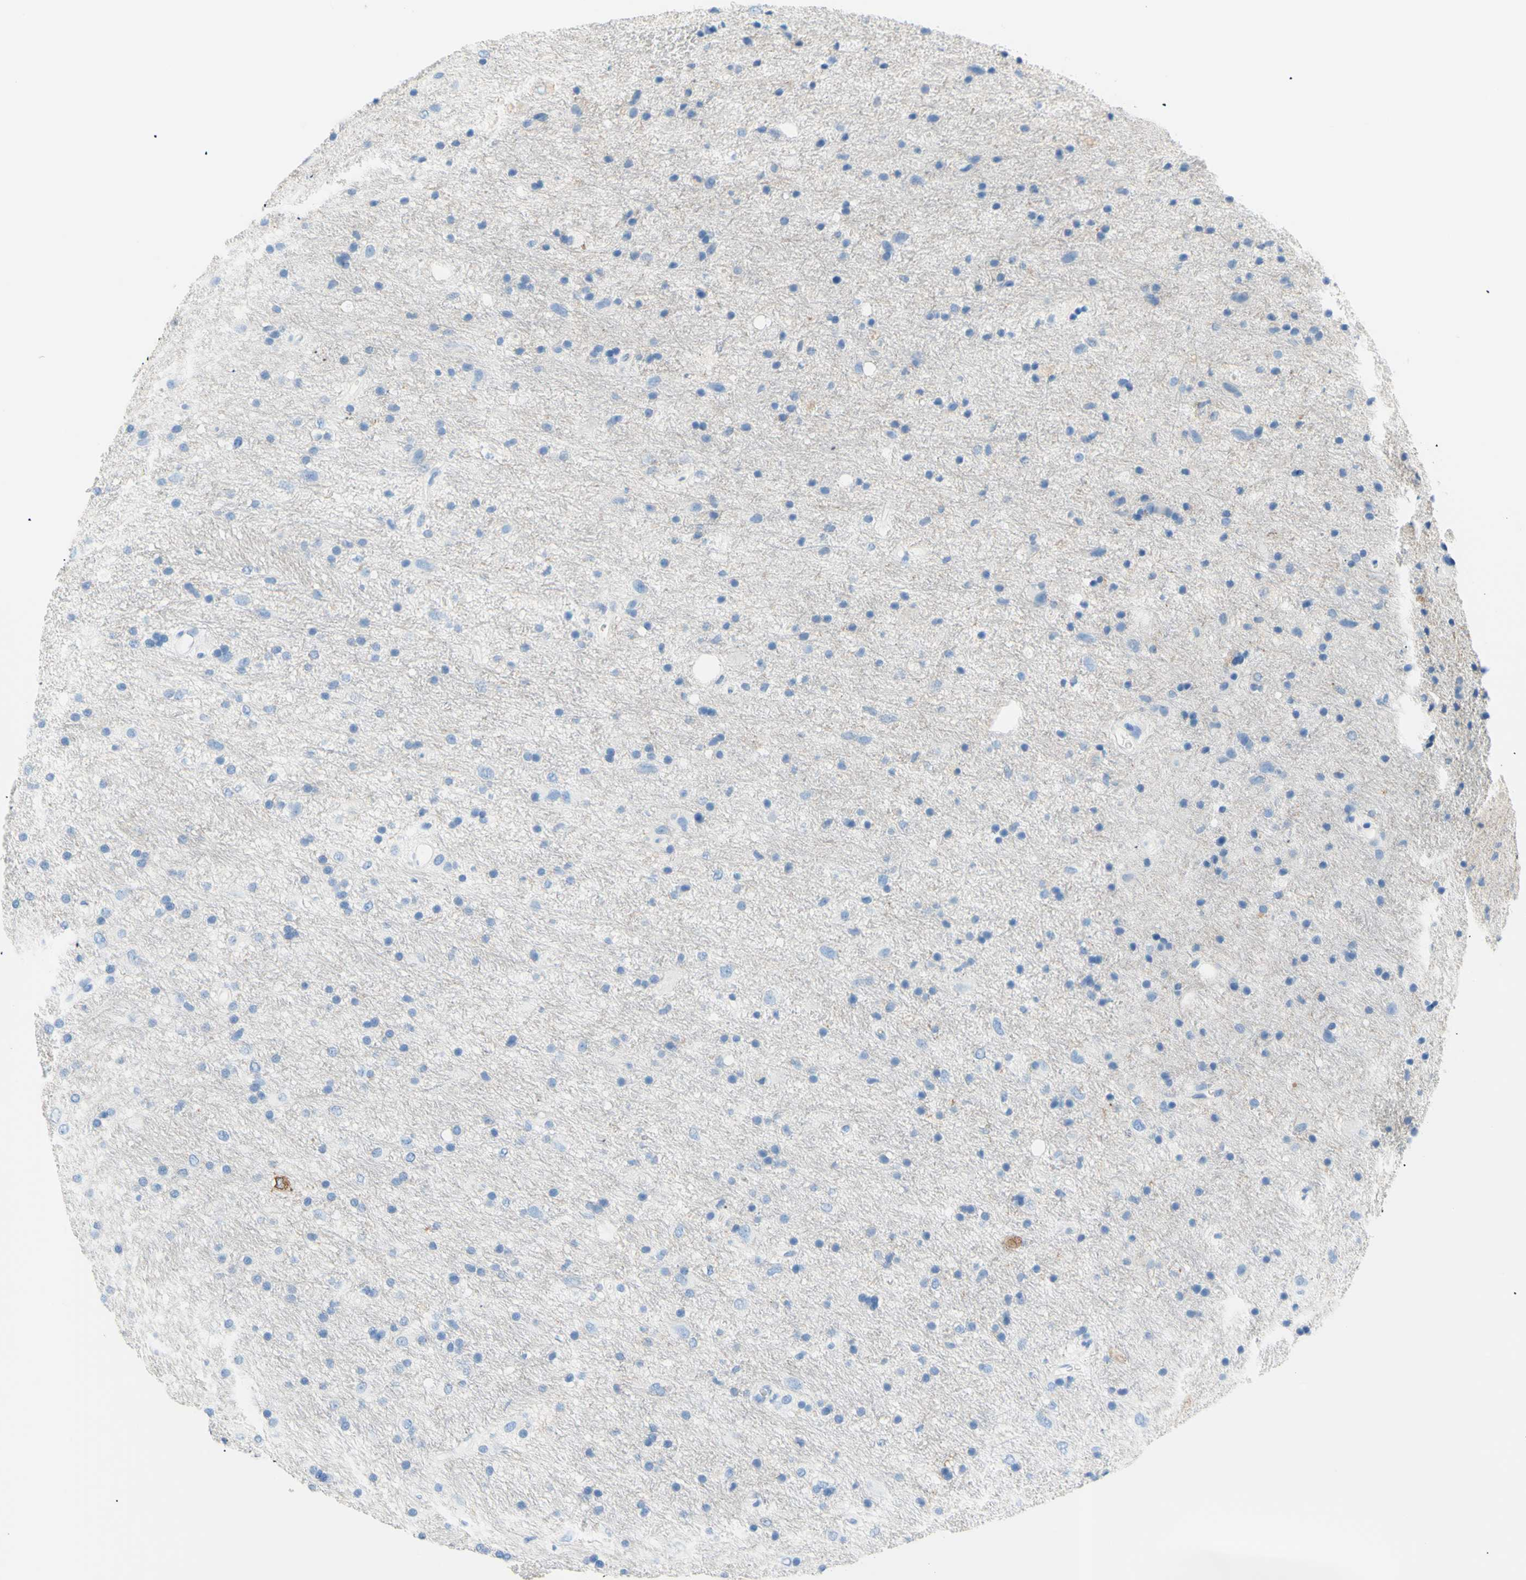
{"staining": {"intensity": "weak", "quantity": "<25%", "location": "cytoplasmic/membranous"}, "tissue": "glioma", "cell_type": "Tumor cells", "image_type": "cancer", "snomed": [{"axis": "morphology", "description": "Glioma, malignant, Low grade"}, {"axis": "topography", "description": "Brain"}], "caption": "Tumor cells show no significant protein expression in glioma.", "gene": "HPCA", "patient": {"sex": "male", "age": 77}}